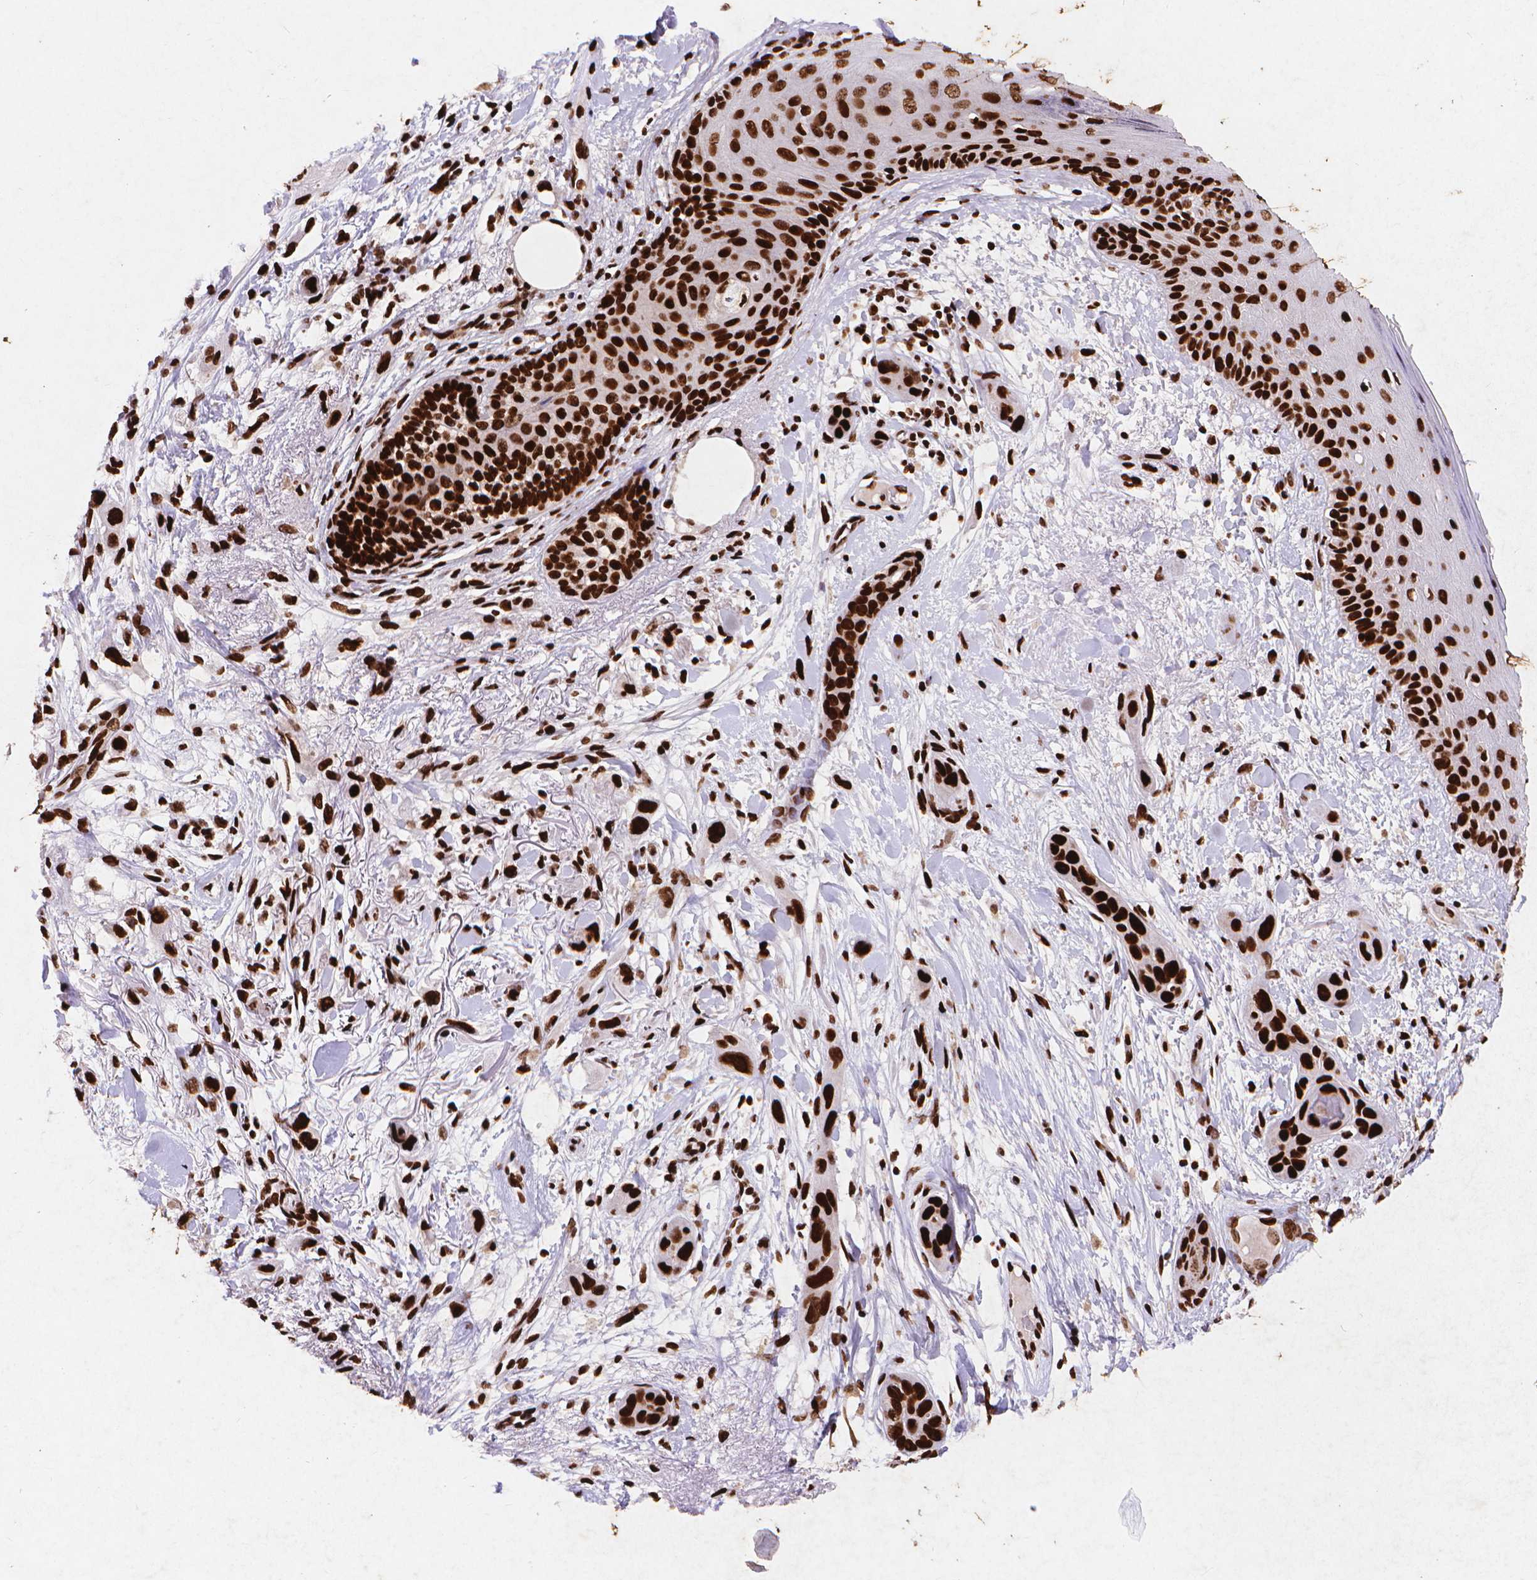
{"staining": {"intensity": "strong", "quantity": ">75%", "location": "nuclear"}, "tissue": "skin cancer", "cell_type": "Tumor cells", "image_type": "cancer", "snomed": [{"axis": "morphology", "description": "Squamous cell carcinoma, NOS"}, {"axis": "topography", "description": "Skin"}], "caption": "Skin squamous cell carcinoma stained with DAB (3,3'-diaminobenzidine) immunohistochemistry reveals high levels of strong nuclear expression in about >75% of tumor cells.", "gene": "CITED2", "patient": {"sex": "male", "age": 79}}